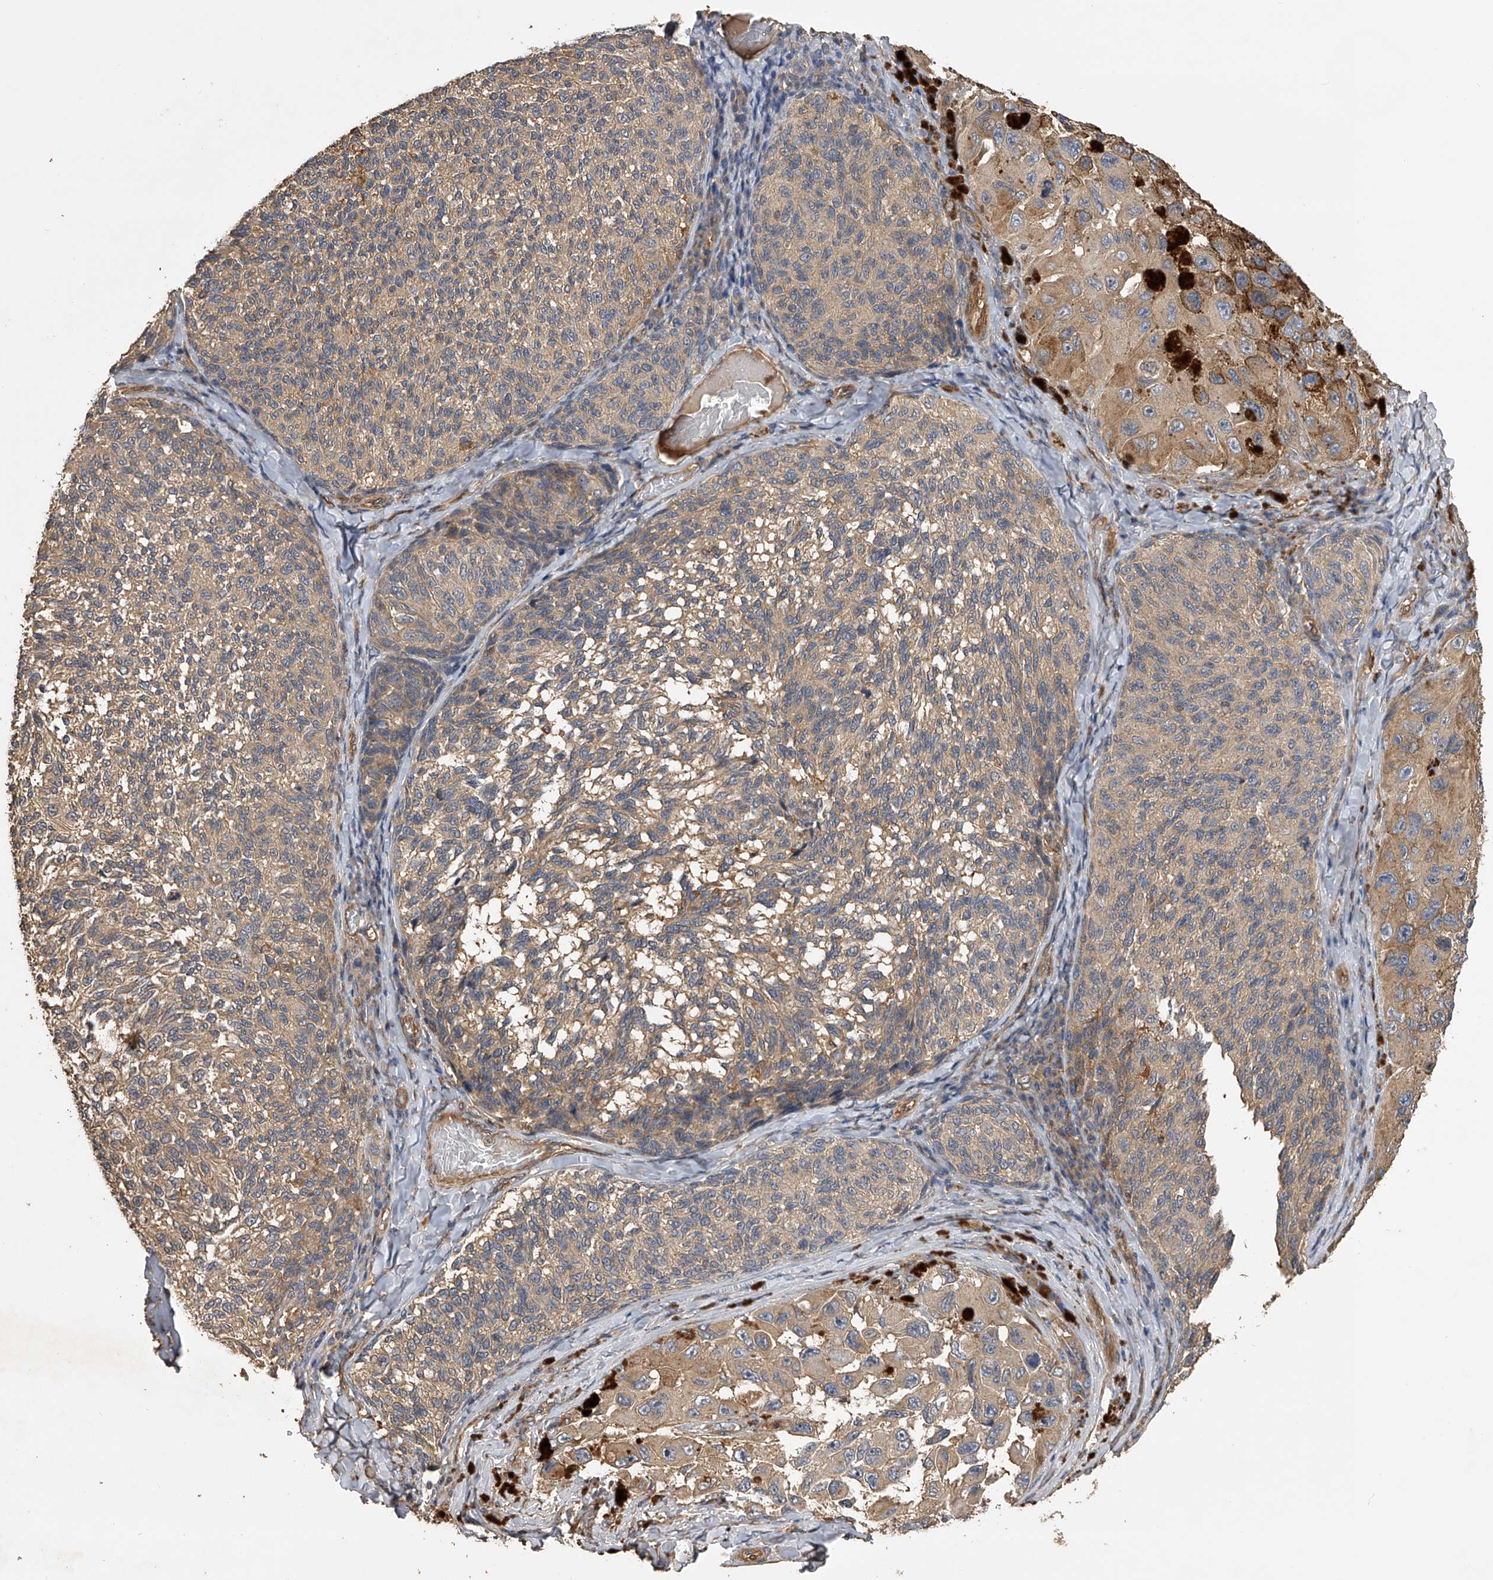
{"staining": {"intensity": "moderate", "quantity": ">75%", "location": "cytoplasmic/membranous"}, "tissue": "melanoma", "cell_type": "Tumor cells", "image_type": "cancer", "snomed": [{"axis": "morphology", "description": "Malignant melanoma, NOS"}, {"axis": "topography", "description": "Skin"}], "caption": "Immunohistochemical staining of malignant melanoma displays moderate cytoplasmic/membranous protein staining in about >75% of tumor cells.", "gene": "PTPRA", "patient": {"sex": "female", "age": 73}}